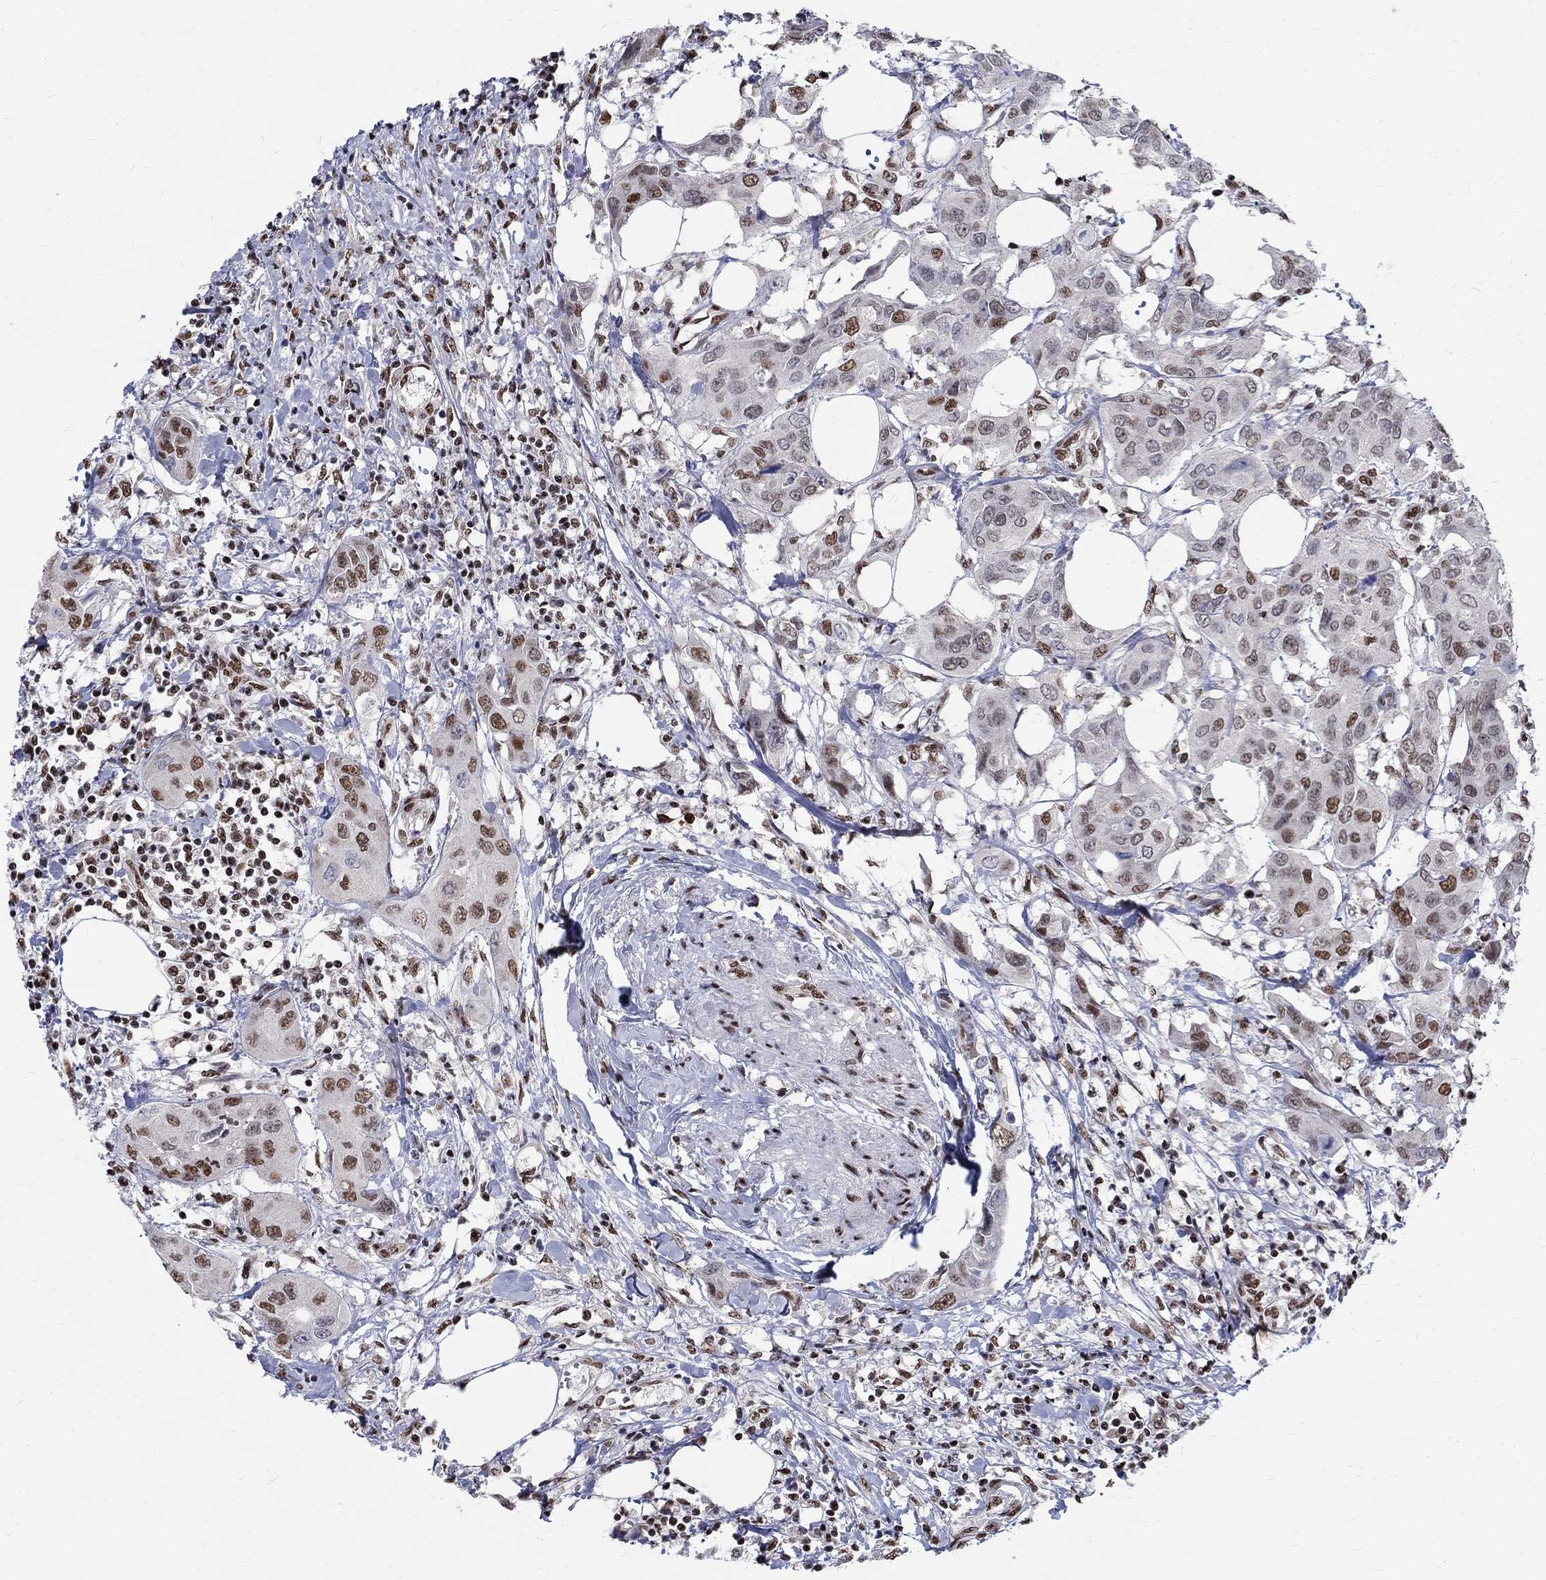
{"staining": {"intensity": "moderate", "quantity": "25%-75%", "location": "nuclear"}, "tissue": "urothelial cancer", "cell_type": "Tumor cells", "image_type": "cancer", "snomed": [{"axis": "morphology", "description": "Urothelial carcinoma, NOS"}, {"axis": "morphology", "description": "Urothelial carcinoma, High grade"}, {"axis": "topography", "description": "Urinary bladder"}], "caption": "This is an image of IHC staining of transitional cell carcinoma, which shows moderate expression in the nuclear of tumor cells.", "gene": "FBXO16", "patient": {"sex": "male", "age": 63}}